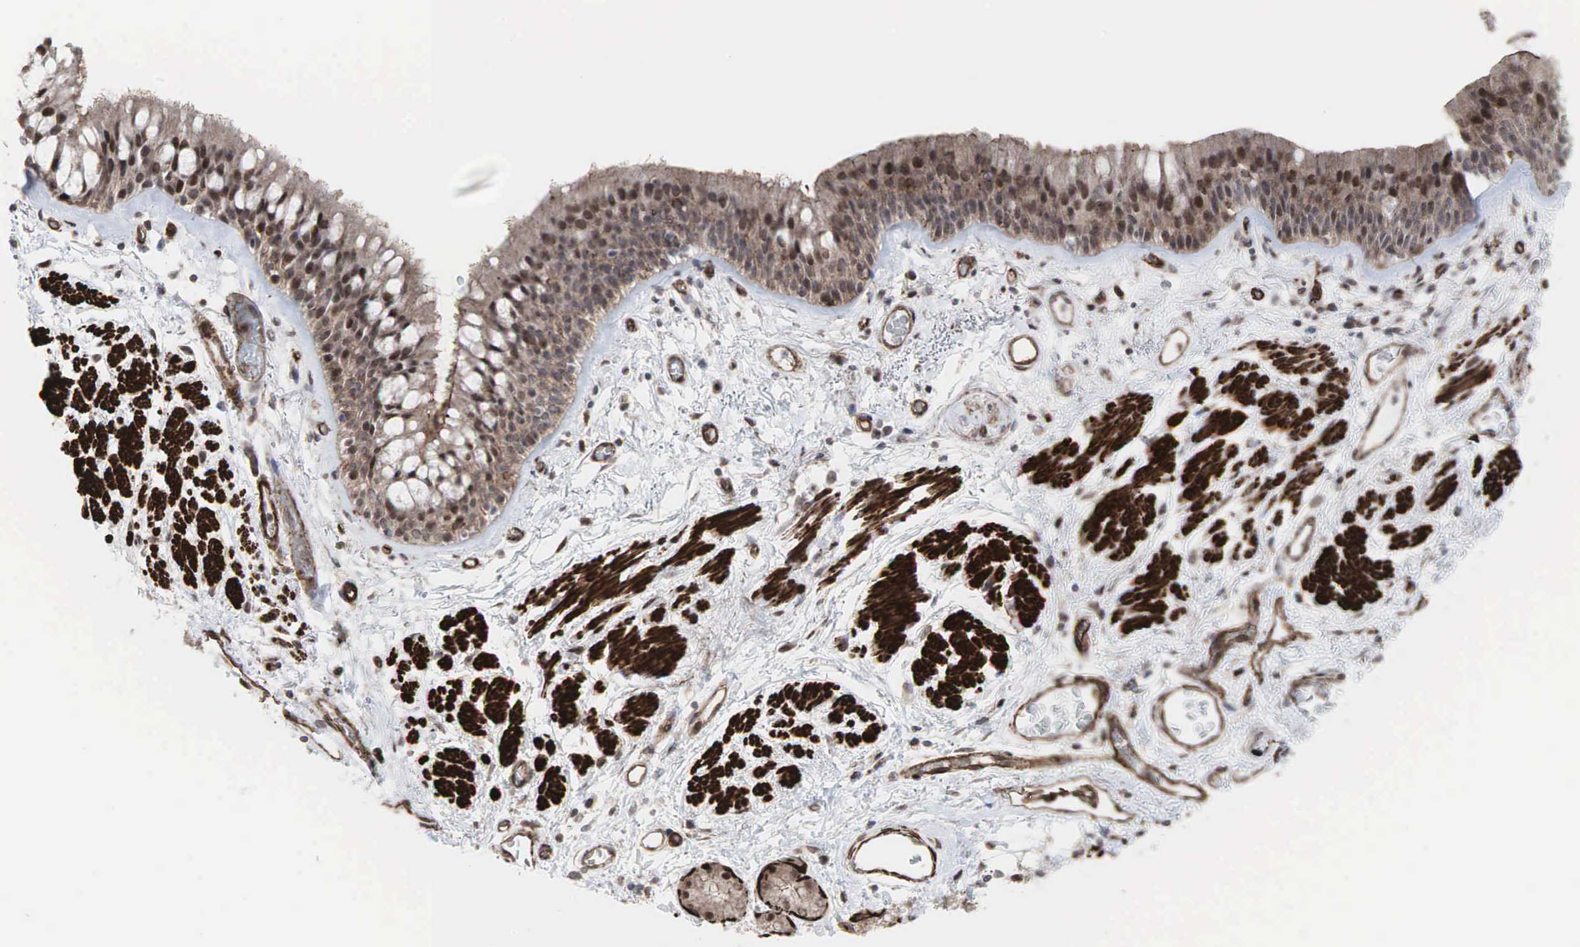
{"staining": {"intensity": "moderate", "quantity": ">75%", "location": "cytoplasmic/membranous,nuclear"}, "tissue": "bronchus", "cell_type": "Respiratory epithelial cells", "image_type": "normal", "snomed": [{"axis": "morphology", "description": "Normal tissue, NOS"}, {"axis": "topography", "description": "Bronchus"}, {"axis": "topography", "description": "Lung"}], "caption": "This is a histology image of immunohistochemistry (IHC) staining of unremarkable bronchus, which shows moderate staining in the cytoplasmic/membranous,nuclear of respiratory epithelial cells.", "gene": "GPRASP1", "patient": {"sex": "female", "age": 57}}